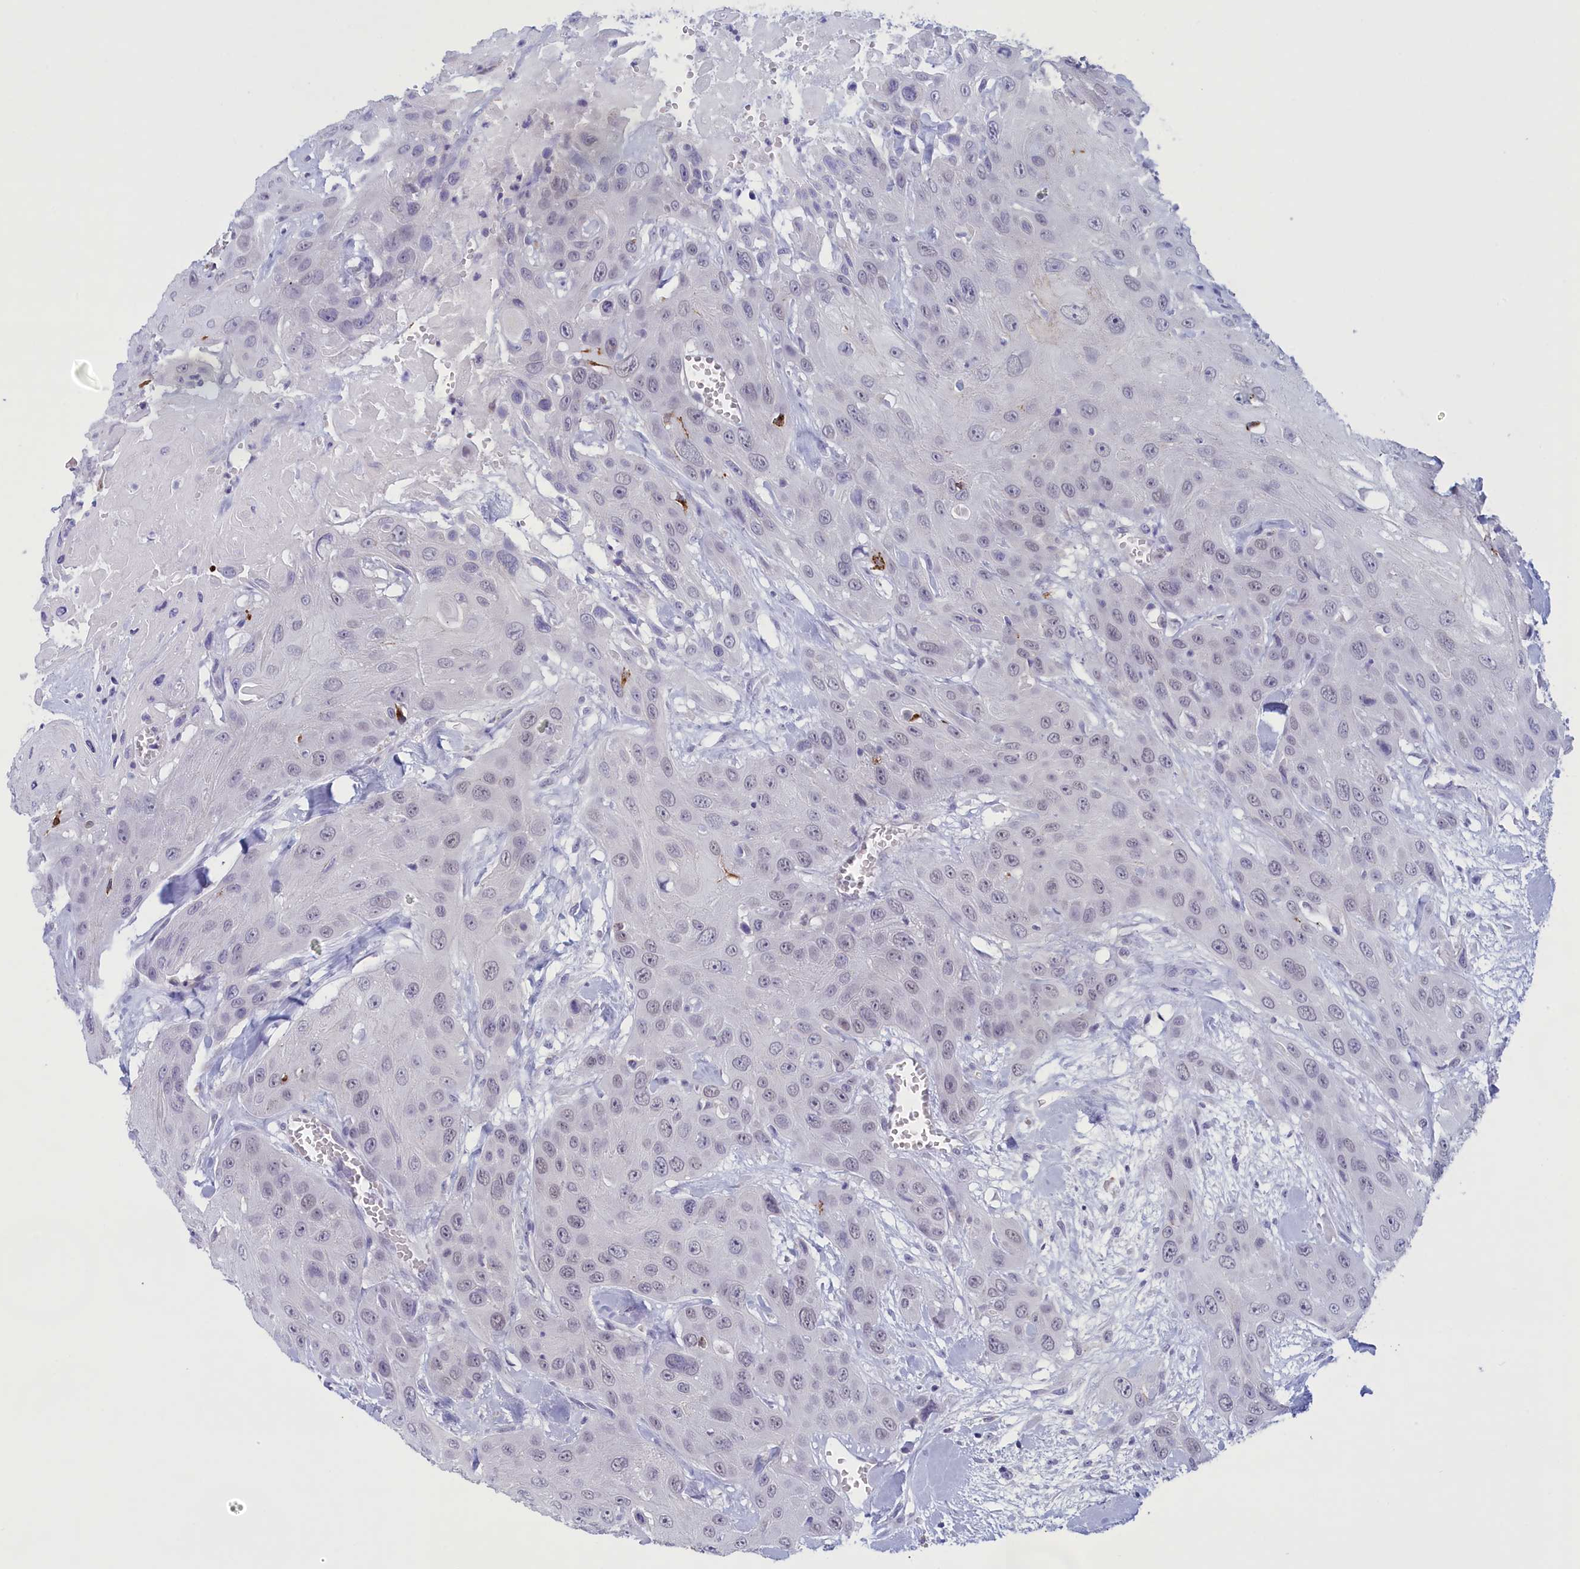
{"staining": {"intensity": "negative", "quantity": "none", "location": "none"}, "tissue": "head and neck cancer", "cell_type": "Tumor cells", "image_type": "cancer", "snomed": [{"axis": "morphology", "description": "Squamous cell carcinoma, NOS"}, {"axis": "topography", "description": "Head-Neck"}], "caption": "A micrograph of human head and neck cancer is negative for staining in tumor cells. Nuclei are stained in blue.", "gene": "ELOA2", "patient": {"sex": "male", "age": 81}}